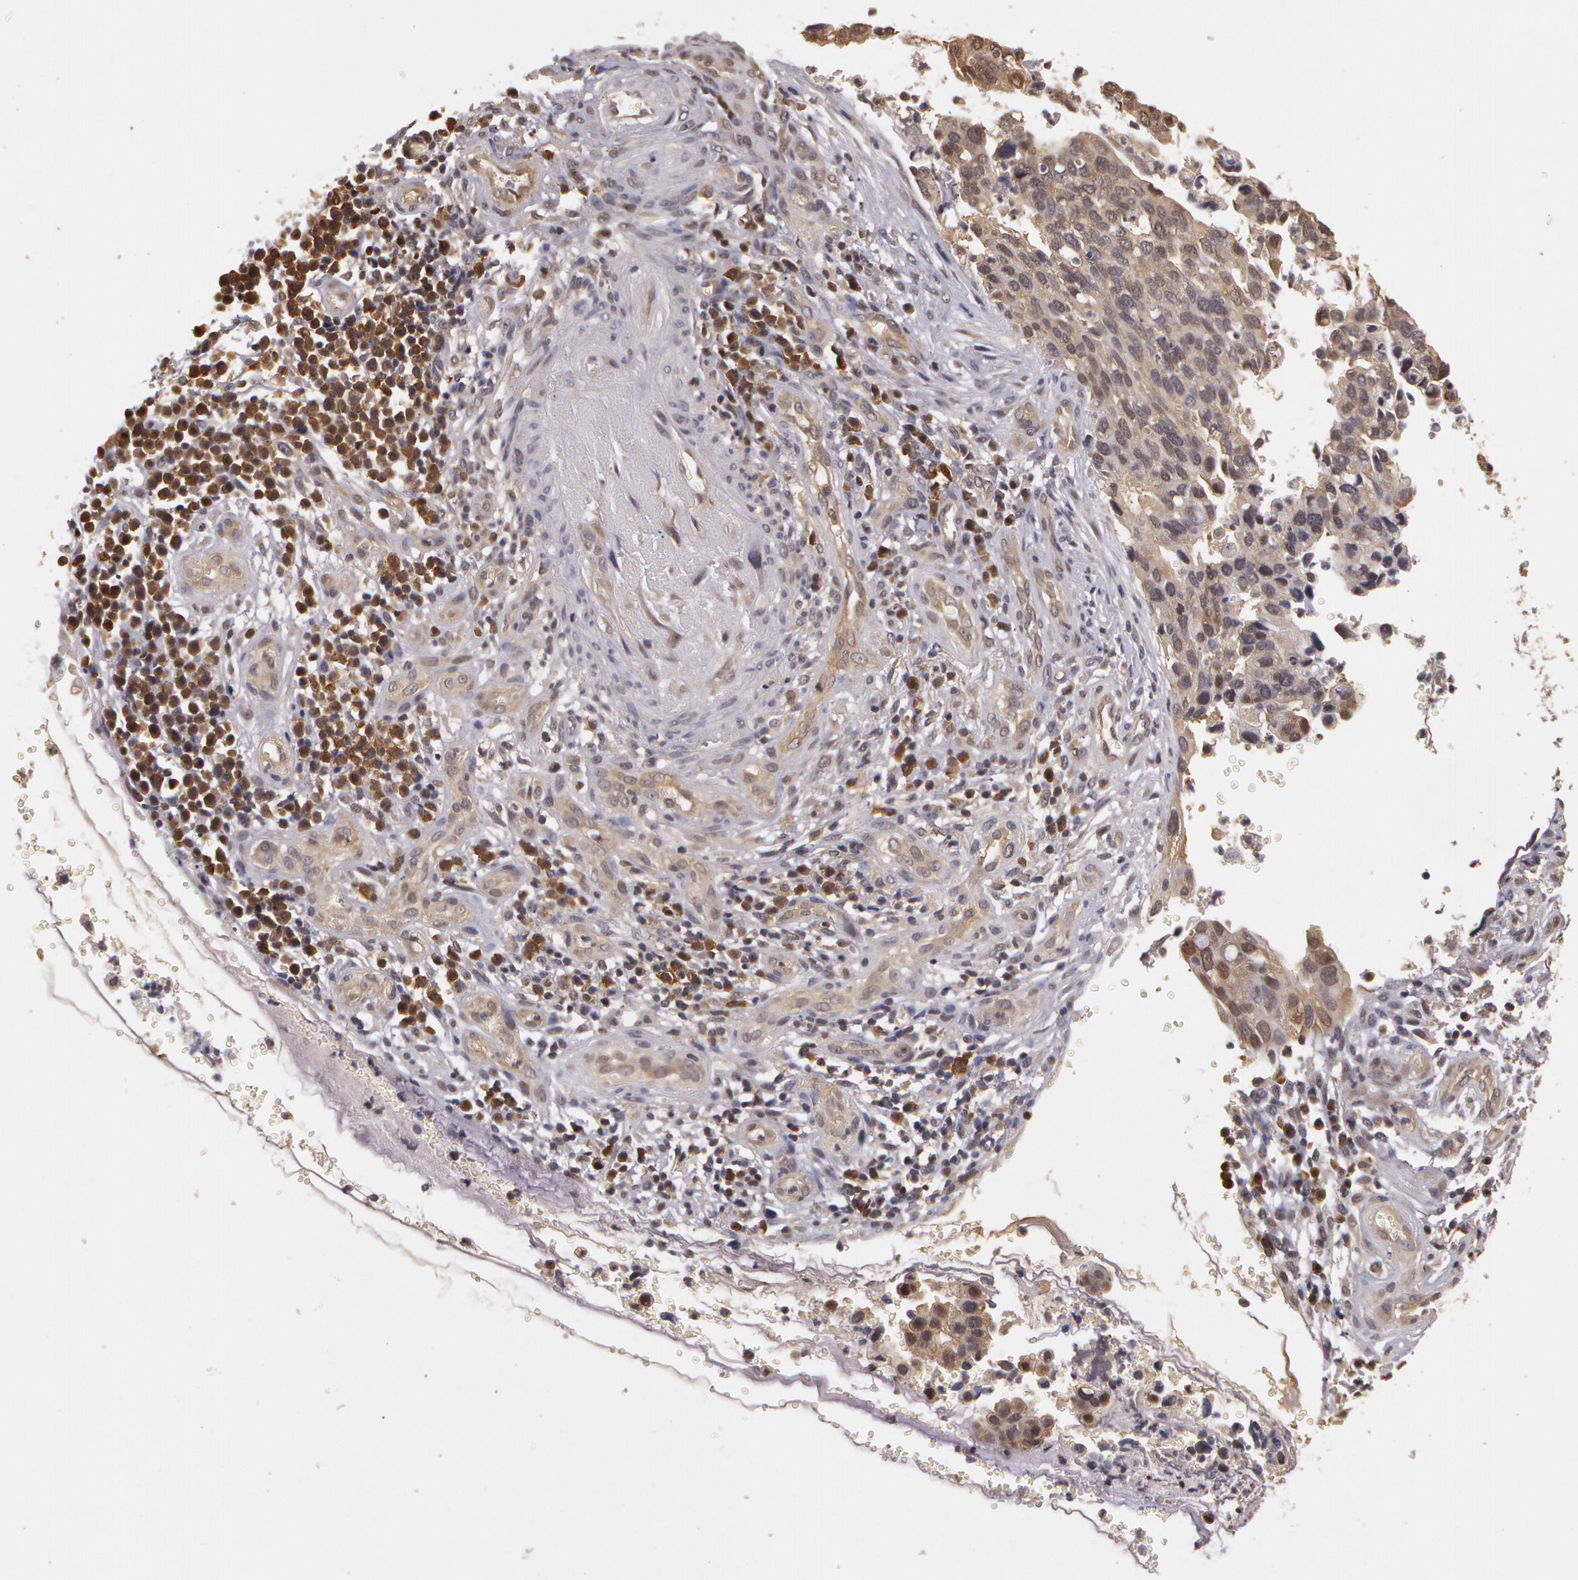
{"staining": {"intensity": "weak", "quantity": "25%-75%", "location": "cytoplasmic/membranous,nuclear"}, "tissue": "cervical cancer", "cell_type": "Tumor cells", "image_type": "cancer", "snomed": [{"axis": "morphology", "description": "Normal tissue, NOS"}, {"axis": "morphology", "description": "Squamous cell carcinoma, NOS"}, {"axis": "topography", "description": "Cervix"}], "caption": "Immunohistochemical staining of cervical squamous cell carcinoma shows weak cytoplasmic/membranous and nuclear protein staining in about 25%-75% of tumor cells.", "gene": "AHSA1", "patient": {"sex": "female", "age": 45}}